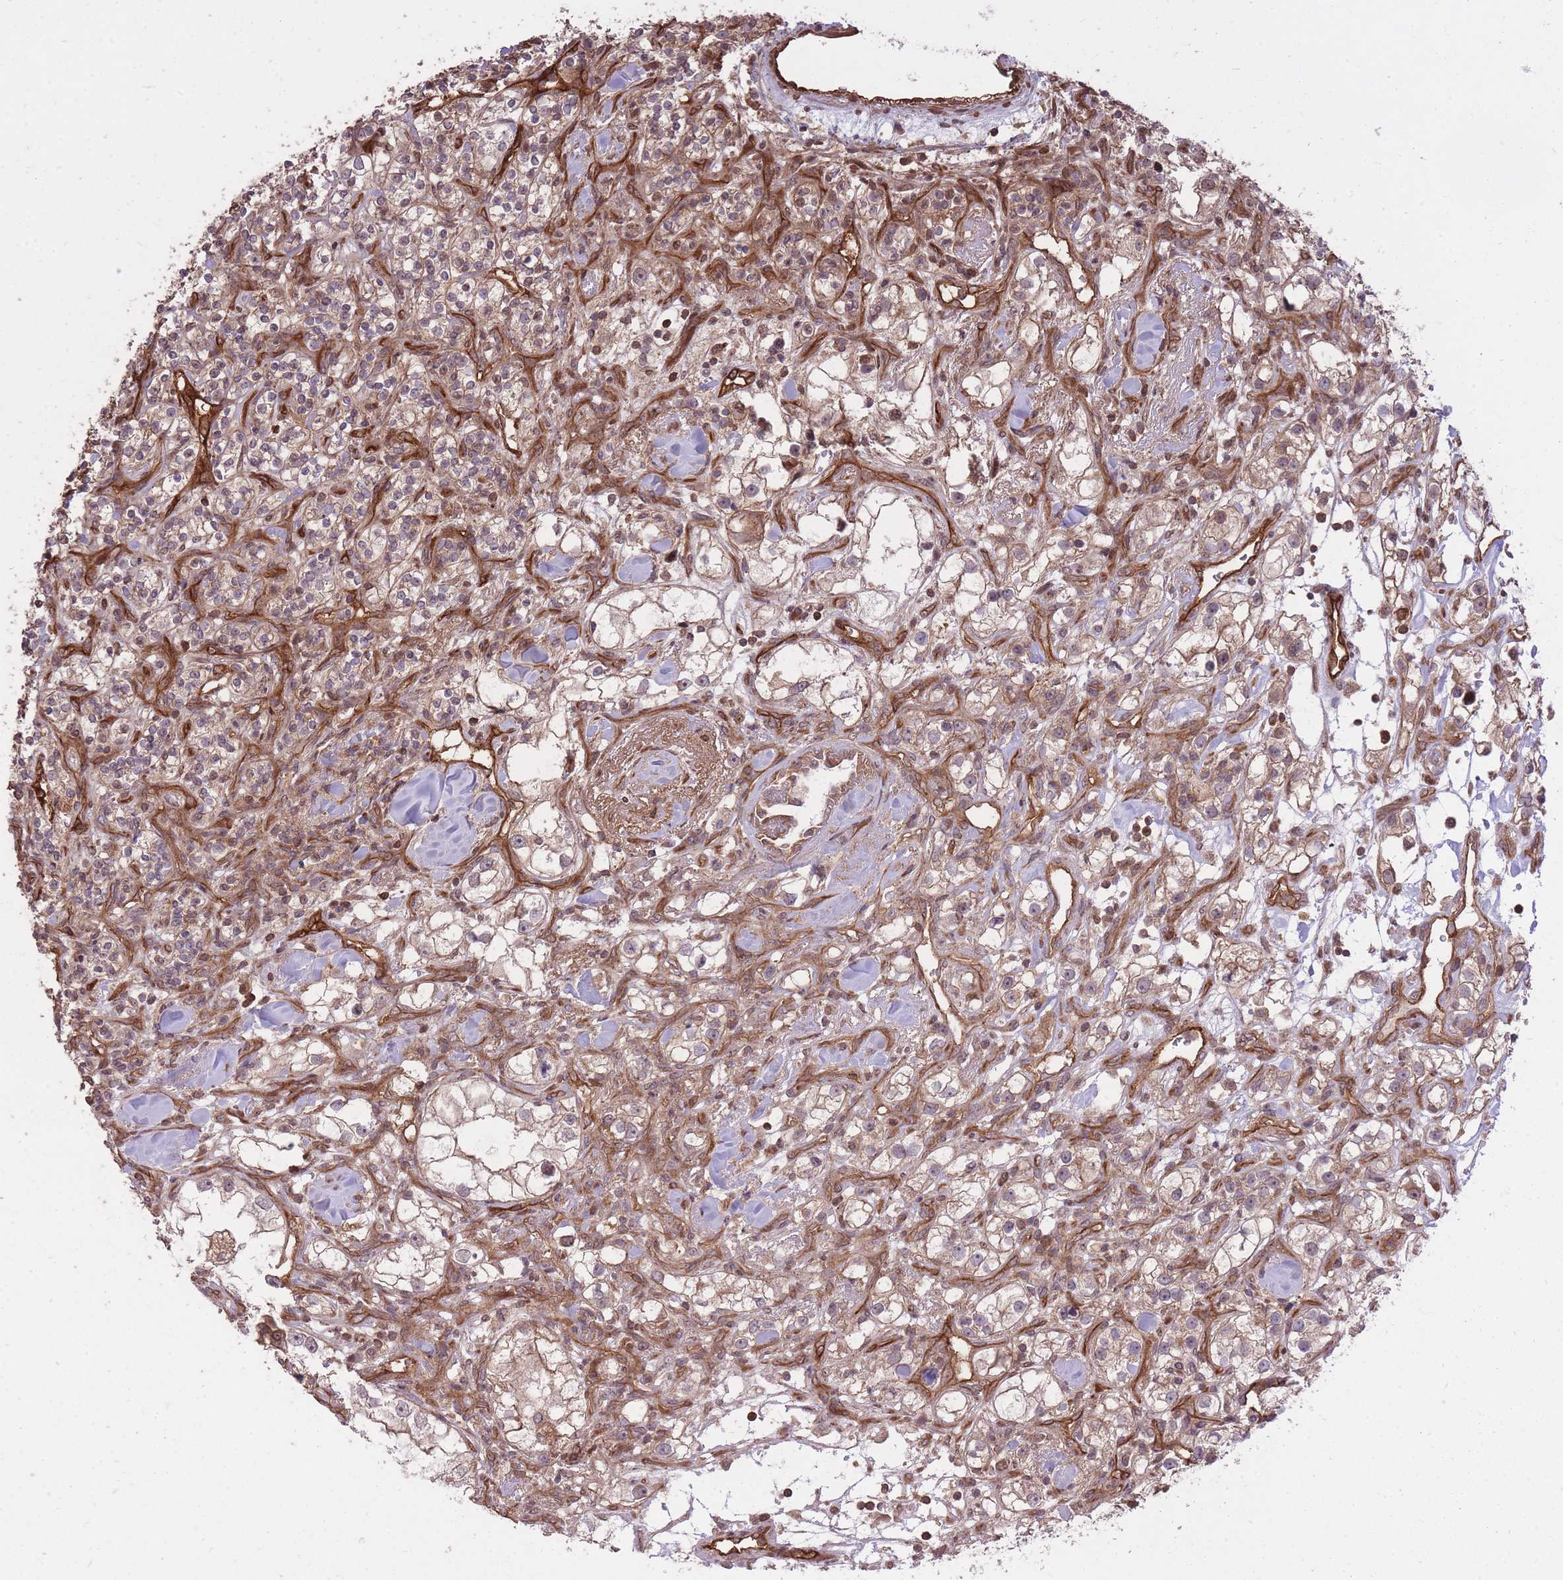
{"staining": {"intensity": "weak", "quantity": "25%-75%", "location": "cytoplasmic/membranous"}, "tissue": "renal cancer", "cell_type": "Tumor cells", "image_type": "cancer", "snomed": [{"axis": "morphology", "description": "Adenocarcinoma, NOS"}, {"axis": "topography", "description": "Kidney"}], "caption": "Protein expression analysis of human renal cancer (adenocarcinoma) reveals weak cytoplasmic/membranous staining in approximately 25%-75% of tumor cells.", "gene": "PLD1", "patient": {"sex": "male", "age": 77}}